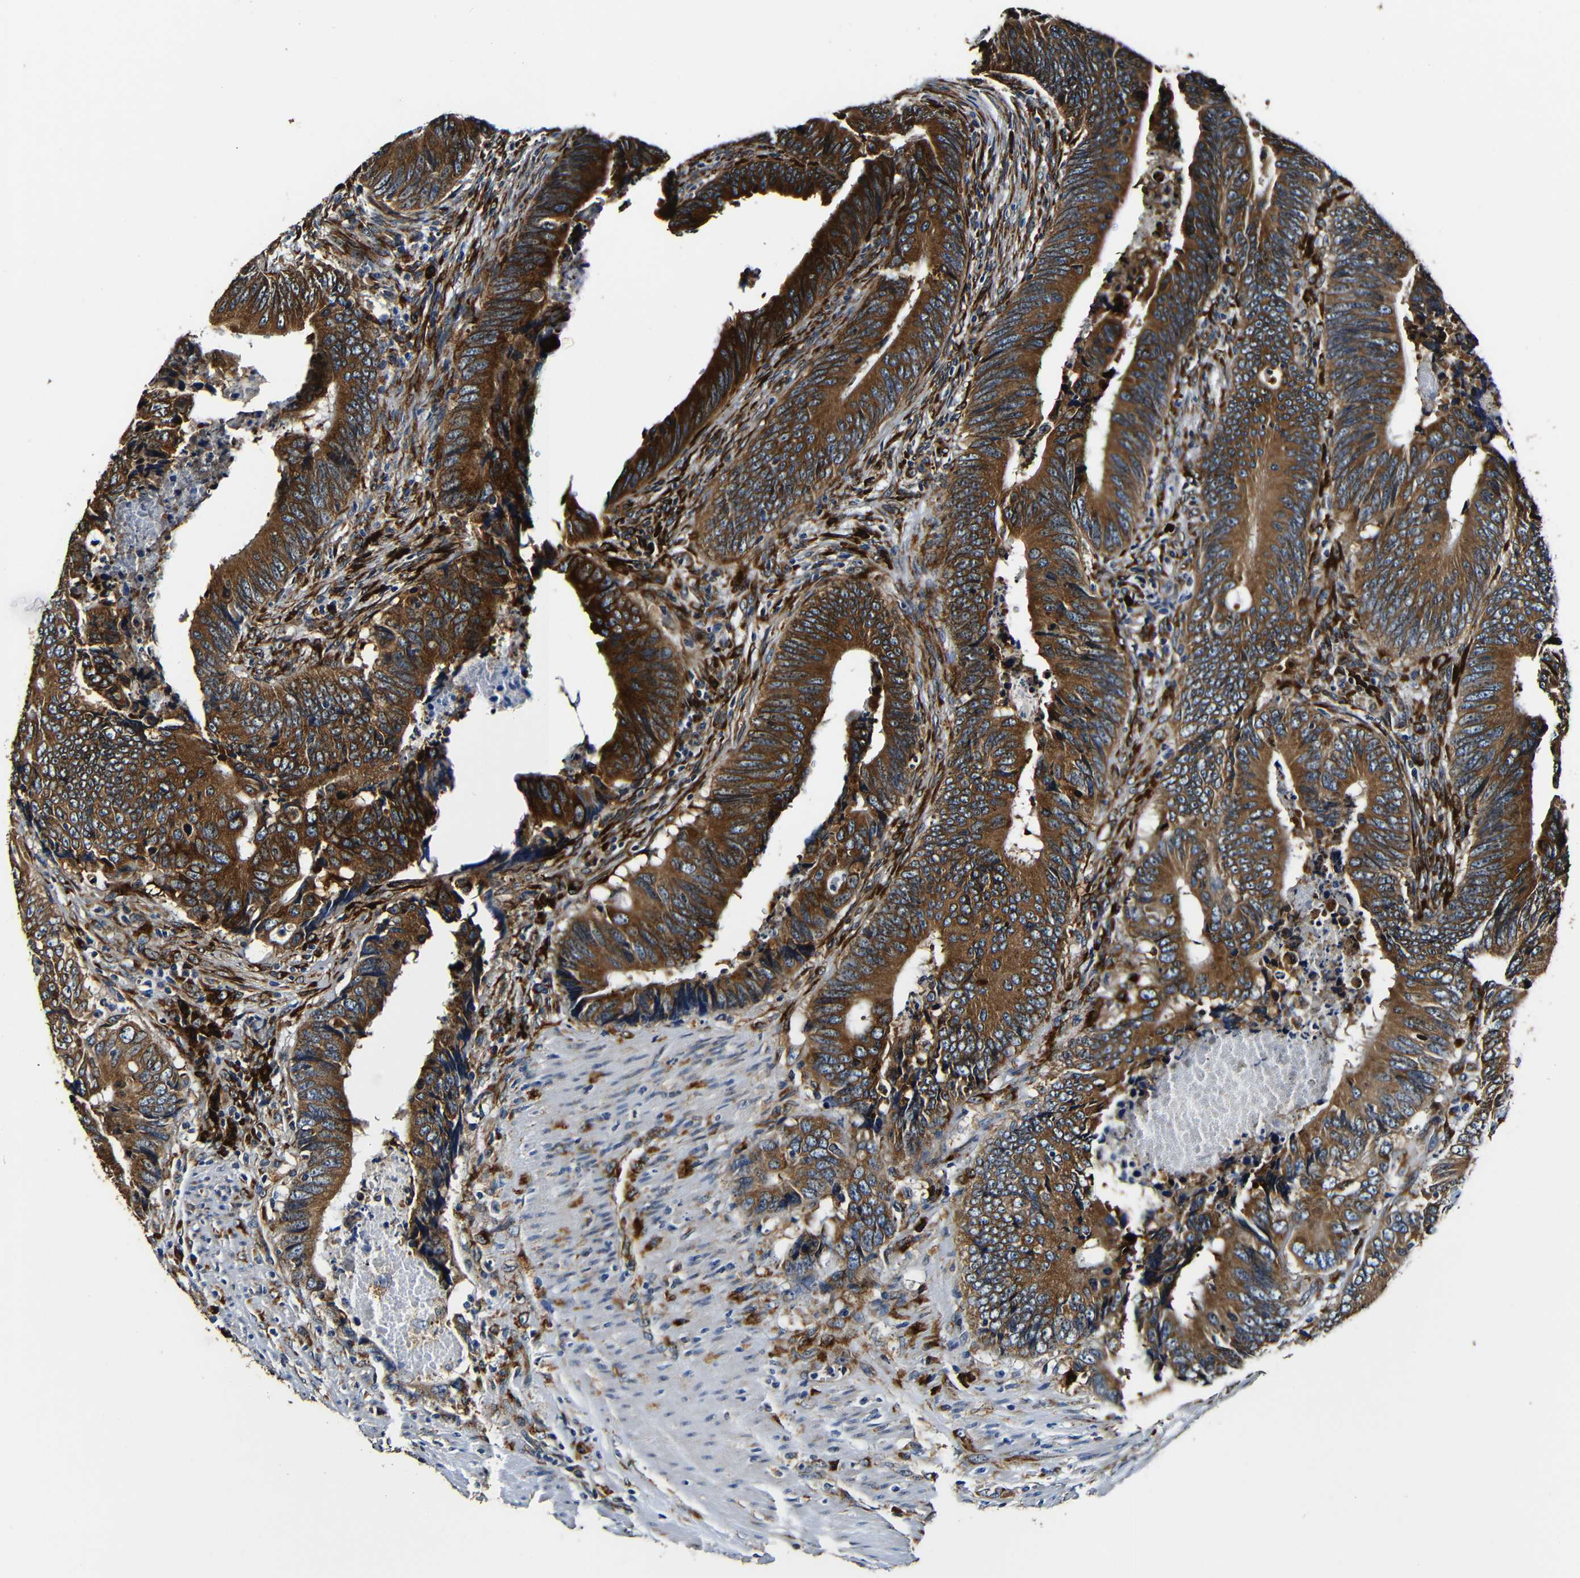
{"staining": {"intensity": "strong", "quantity": ">75%", "location": "cytoplasmic/membranous"}, "tissue": "colorectal cancer", "cell_type": "Tumor cells", "image_type": "cancer", "snomed": [{"axis": "morphology", "description": "Normal tissue, NOS"}, {"axis": "morphology", "description": "Adenocarcinoma, NOS"}, {"axis": "topography", "description": "Colon"}], "caption": "Tumor cells demonstrate high levels of strong cytoplasmic/membranous staining in about >75% of cells in adenocarcinoma (colorectal).", "gene": "RRBP1", "patient": {"sex": "male", "age": 56}}